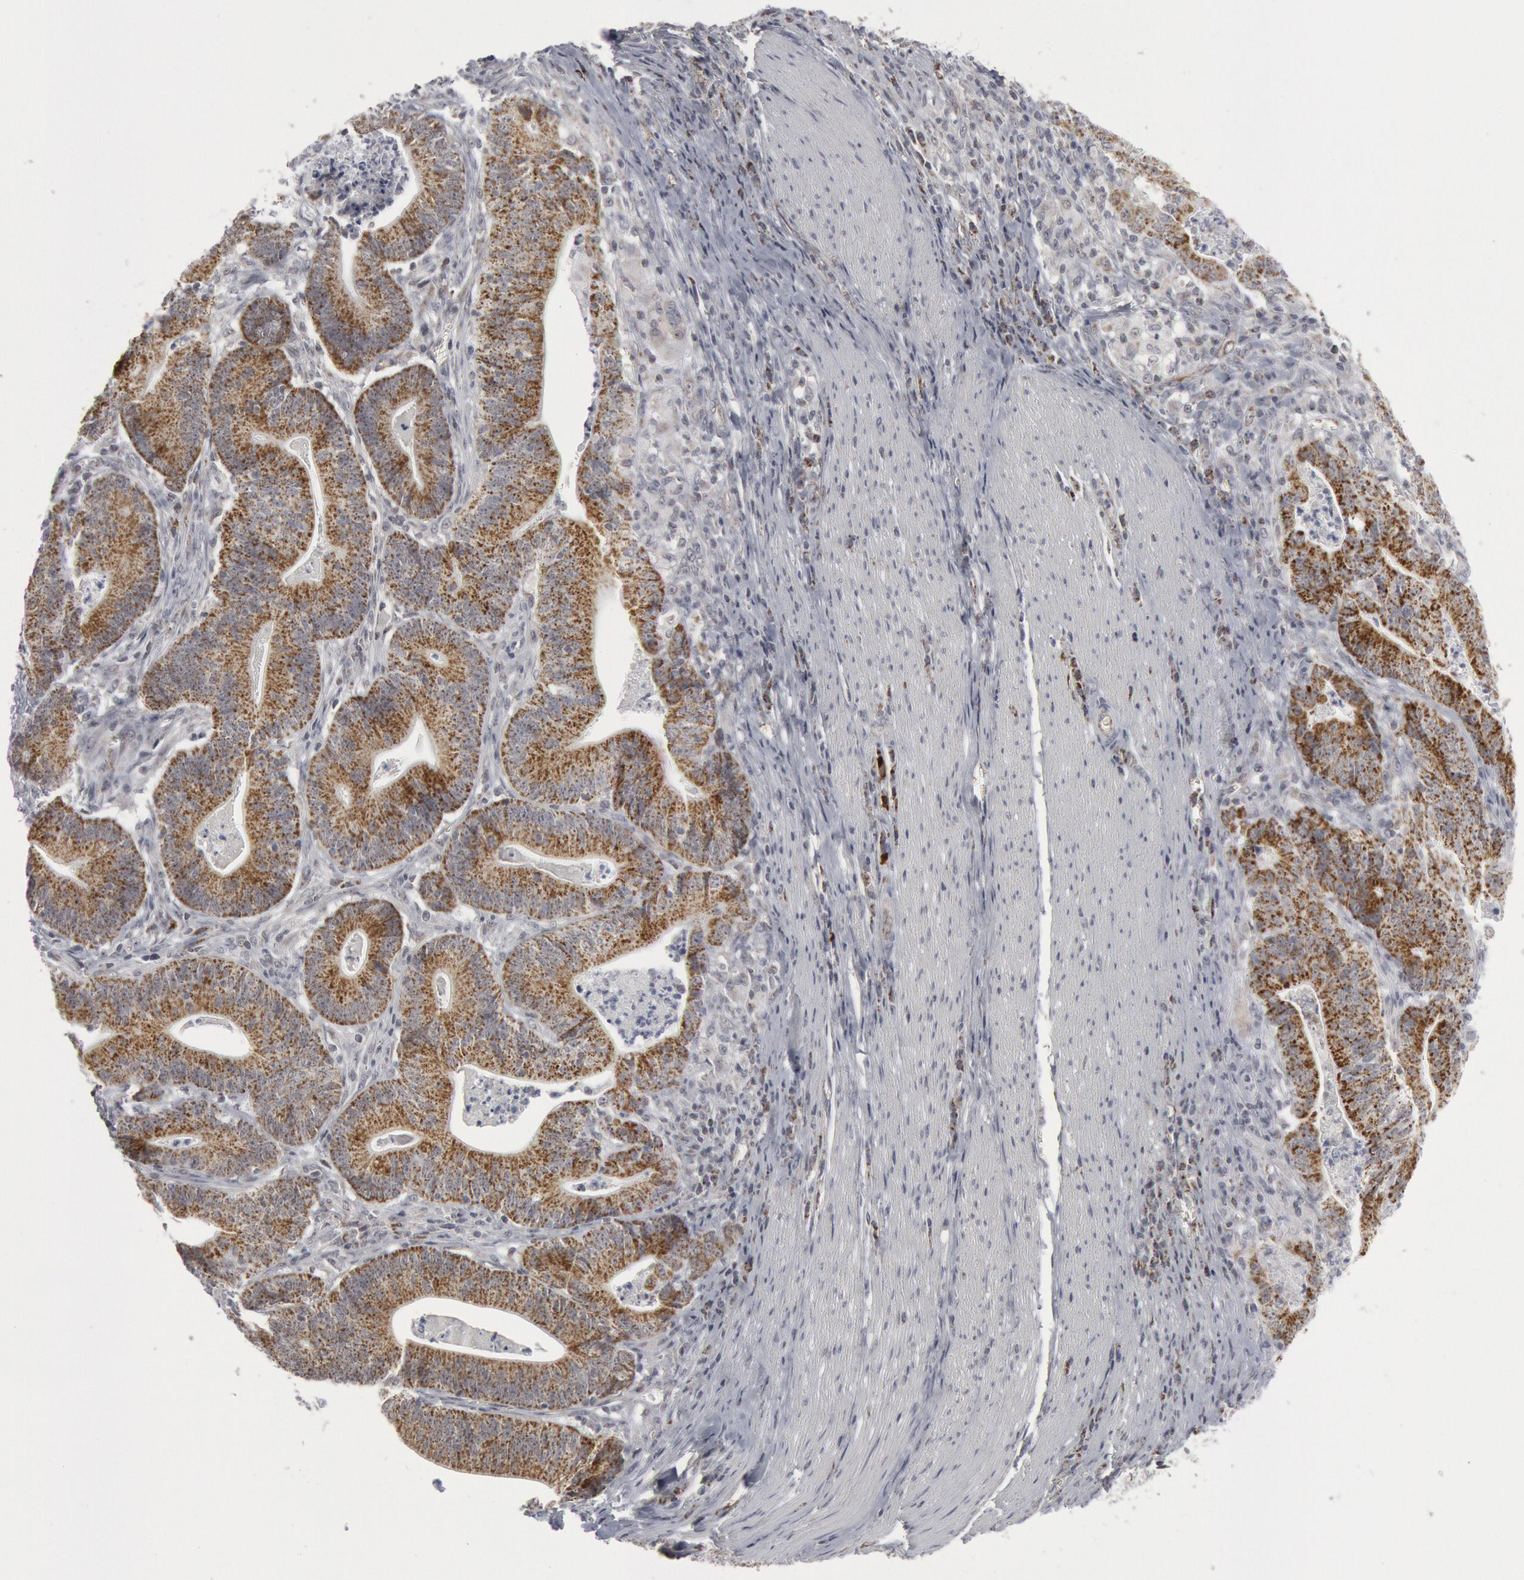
{"staining": {"intensity": "moderate", "quantity": ">75%", "location": "cytoplasmic/membranous"}, "tissue": "stomach cancer", "cell_type": "Tumor cells", "image_type": "cancer", "snomed": [{"axis": "morphology", "description": "Adenocarcinoma, NOS"}, {"axis": "topography", "description": "Stomach, lower"}], "caption": "Immunohistochemistry of human stomach cancer (adenocarcinoma) displays medium levels of moderate cytoplasmic/membranous positivity in about >75% of tumor cells. (Stains: DAB in brown, nuclei in blue, Microscopy: brightfield microscopy at high magnification).", "gene": "CASP9", "patient": {"sex": "female", "age": 86}}